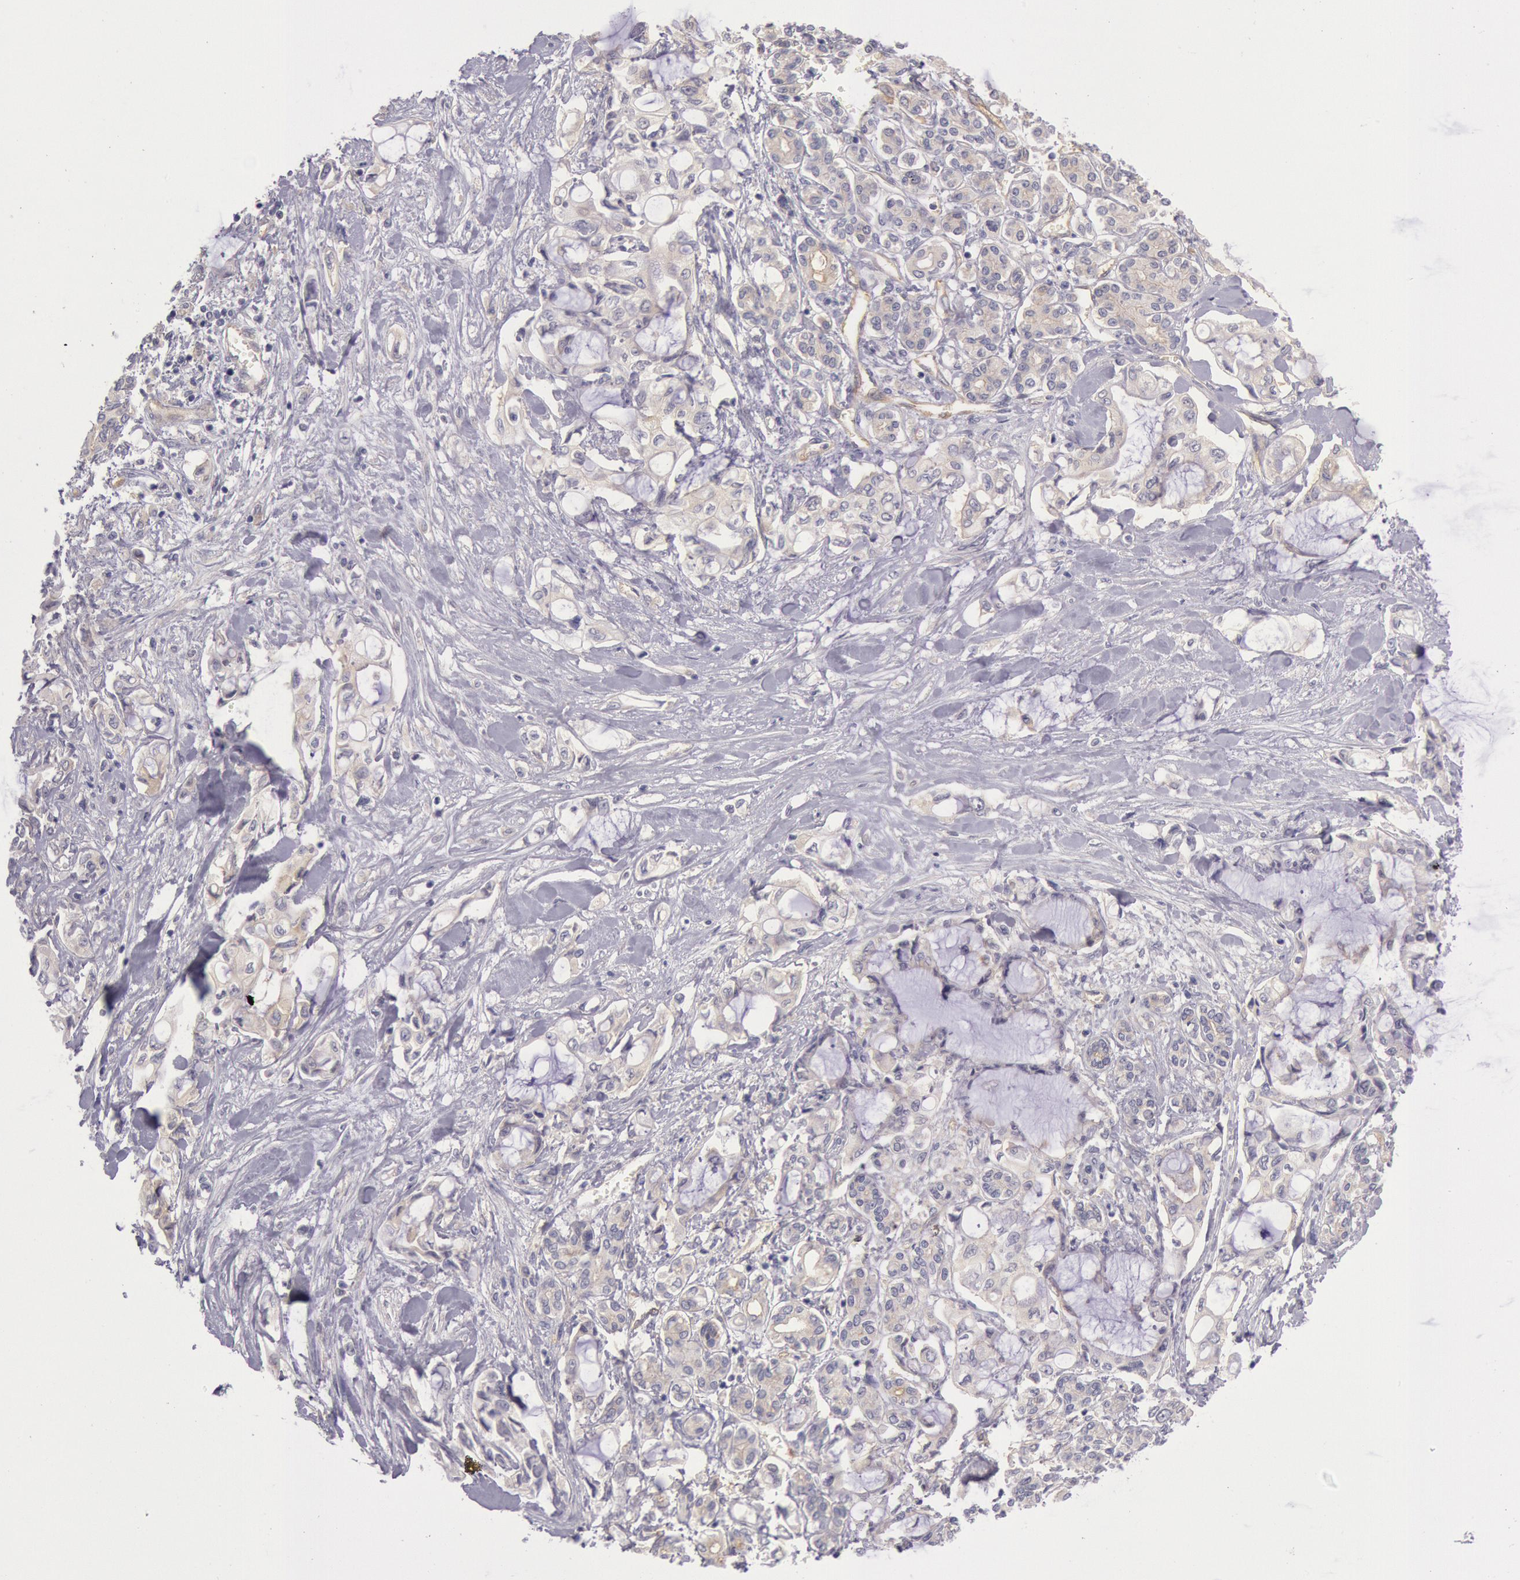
{"staining": {"intensity": "negative", "quantity": "none", "location": "none"}, "tissue": "pancreatic cancer", "cell_type": "Tumor cells", "image_type": "cancer", "snomed": [{"axis": "morphology", "description": "Adenocarcinoma, NOS"}, {"axis": "topography", "description": "Pancreas"}], "caption": "Image shows no protein staining in tumor cells of pancreatic cancer (adenocarcinoma) tissue. The staining is performed using DAB (3,3'-diaminobenzidine) brown chromogen with nuclei counter-stained in using hematoxylin.", "gene": "MYO5A", "patient": {"sex": "female", "age": 70}}